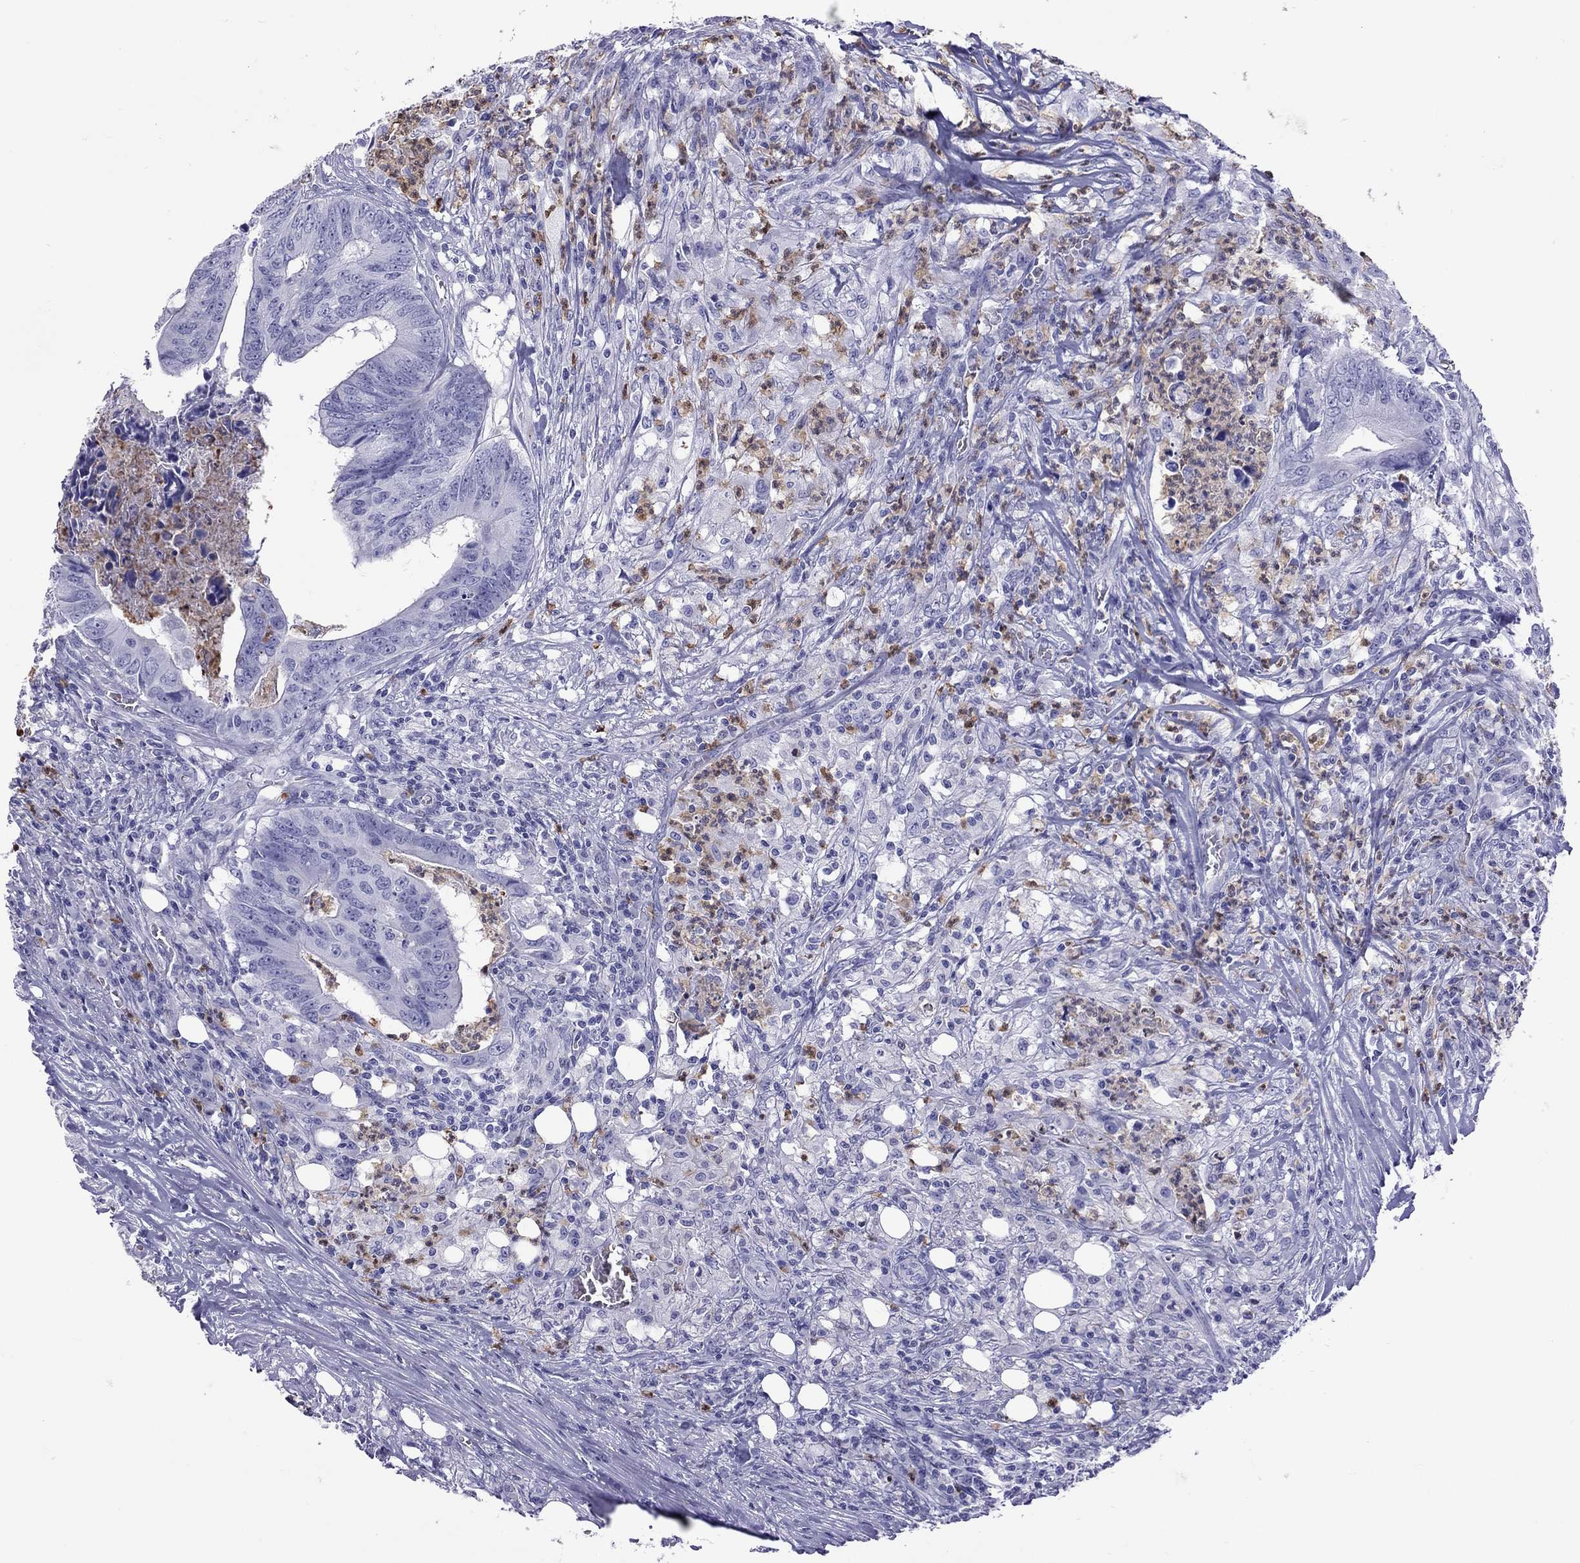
{"staining": {"intensity": "negative", "quantity": "none", "location": "none"}, "tissue": "colorectal cancer", "cell_type": "Tumor cells", "image_type": "cancer", "snomed": [{"axis": "morphology", "description": "Adenocarcinoma, NOS"}, {"axis": "topography", "description": "Colon"}], "caption": "Protein analysis of colorectal cancer exhibits no significant positivity in tumor cells.", "gene": "SLAMF1", "patient": {"sex": "male", "age": 84}}